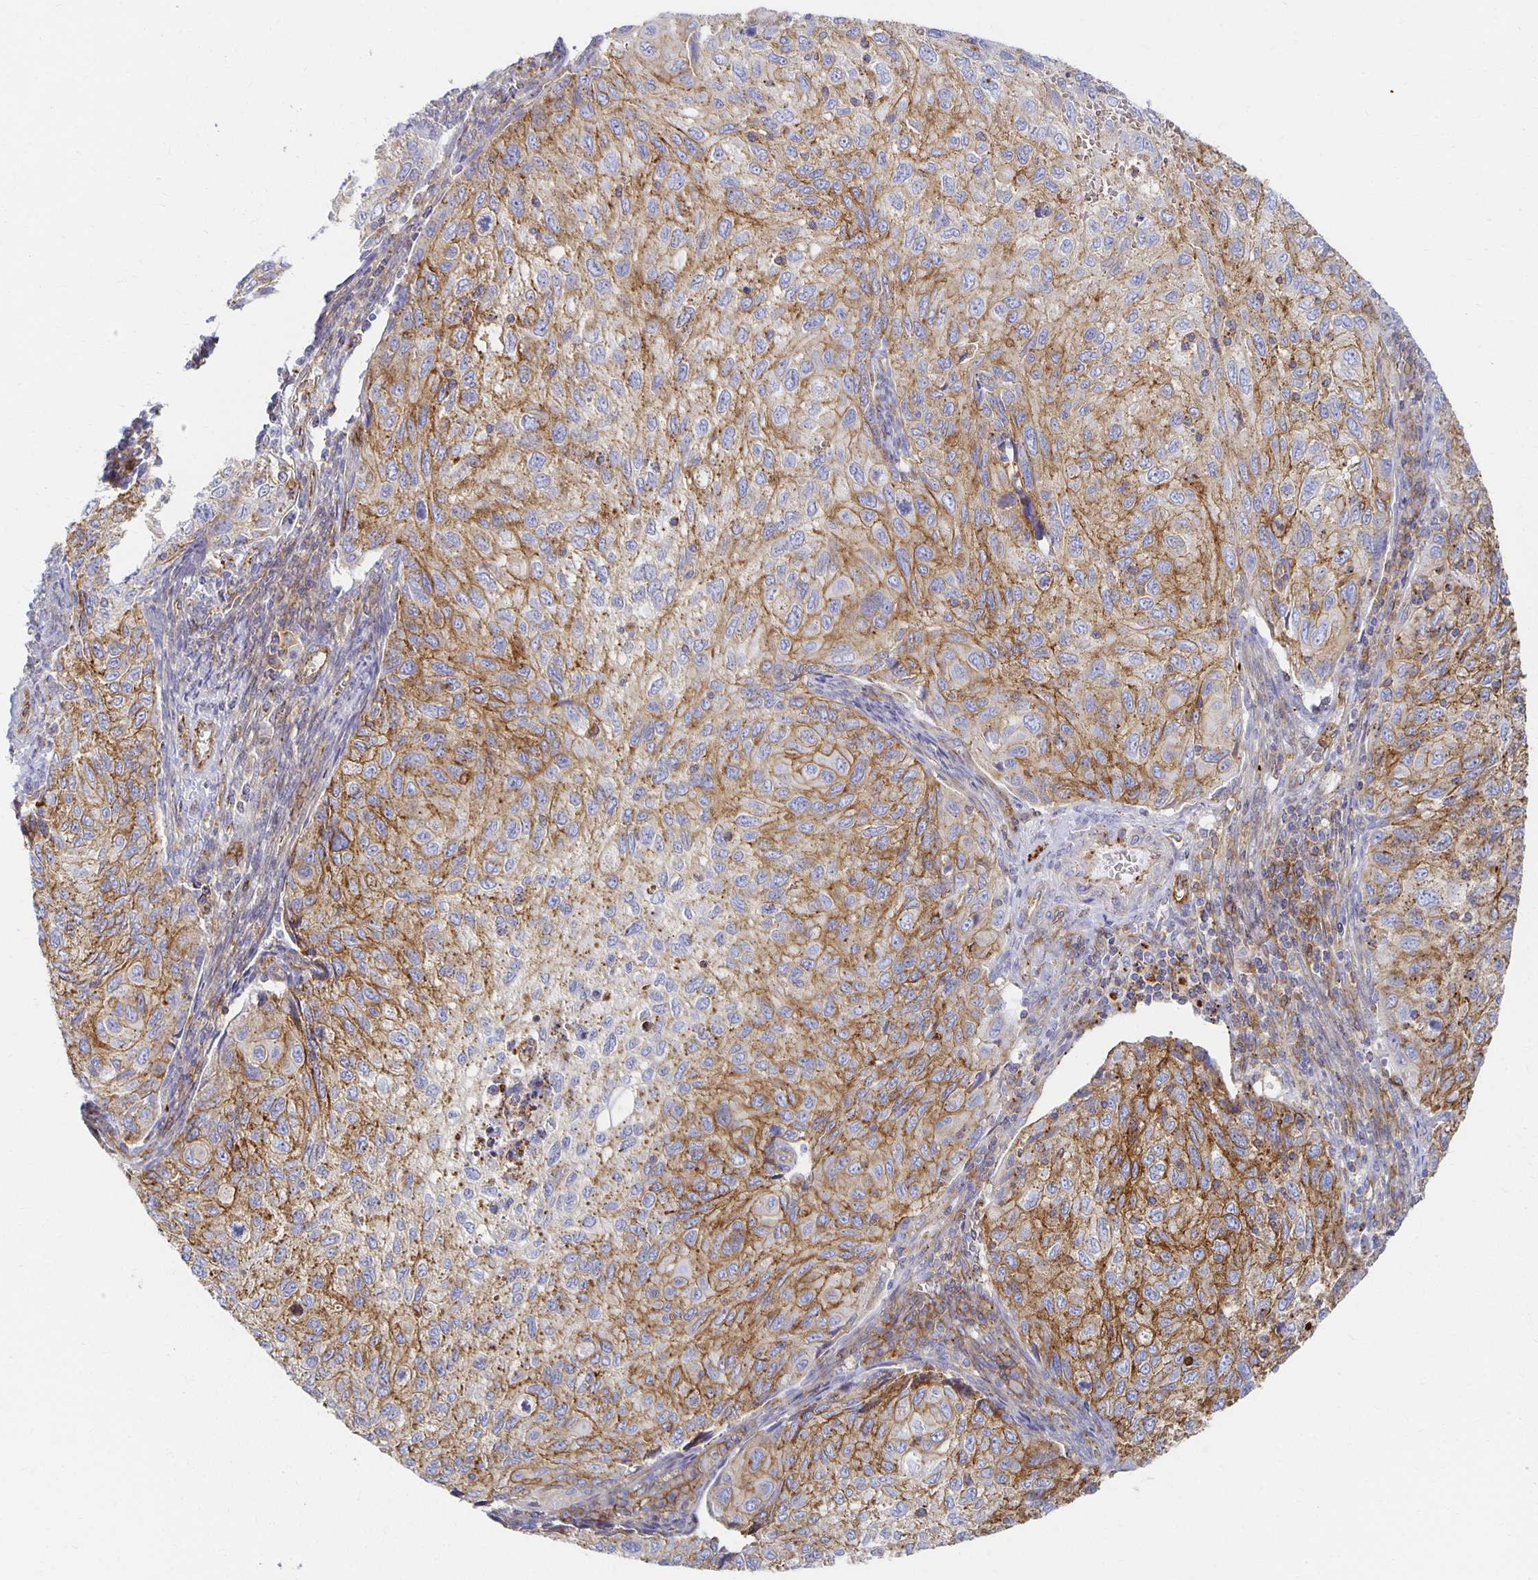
{"staining": {"intensity": "moderate", "quantity": "25%-75%", "location": "cytoplasmic/membranous"}, "tissue": "cervical cancer", "cell_type": "Tumor cells", "image_type": "cancer", "snomed": [{"axis": "morphology", "description": "Squamous cell carcinoma, NOS"}, {"axis": "topography", "description": "Cervix"}], "caption": "Tumor cells show medium levels of moderate cytoplasmic/membranous positivity in approximately 25%-75% of cells in cervical cancer (squamous cell carcinoma).", "gene": "TAAR1", "patient": {"sex": "female", "age": 70}}